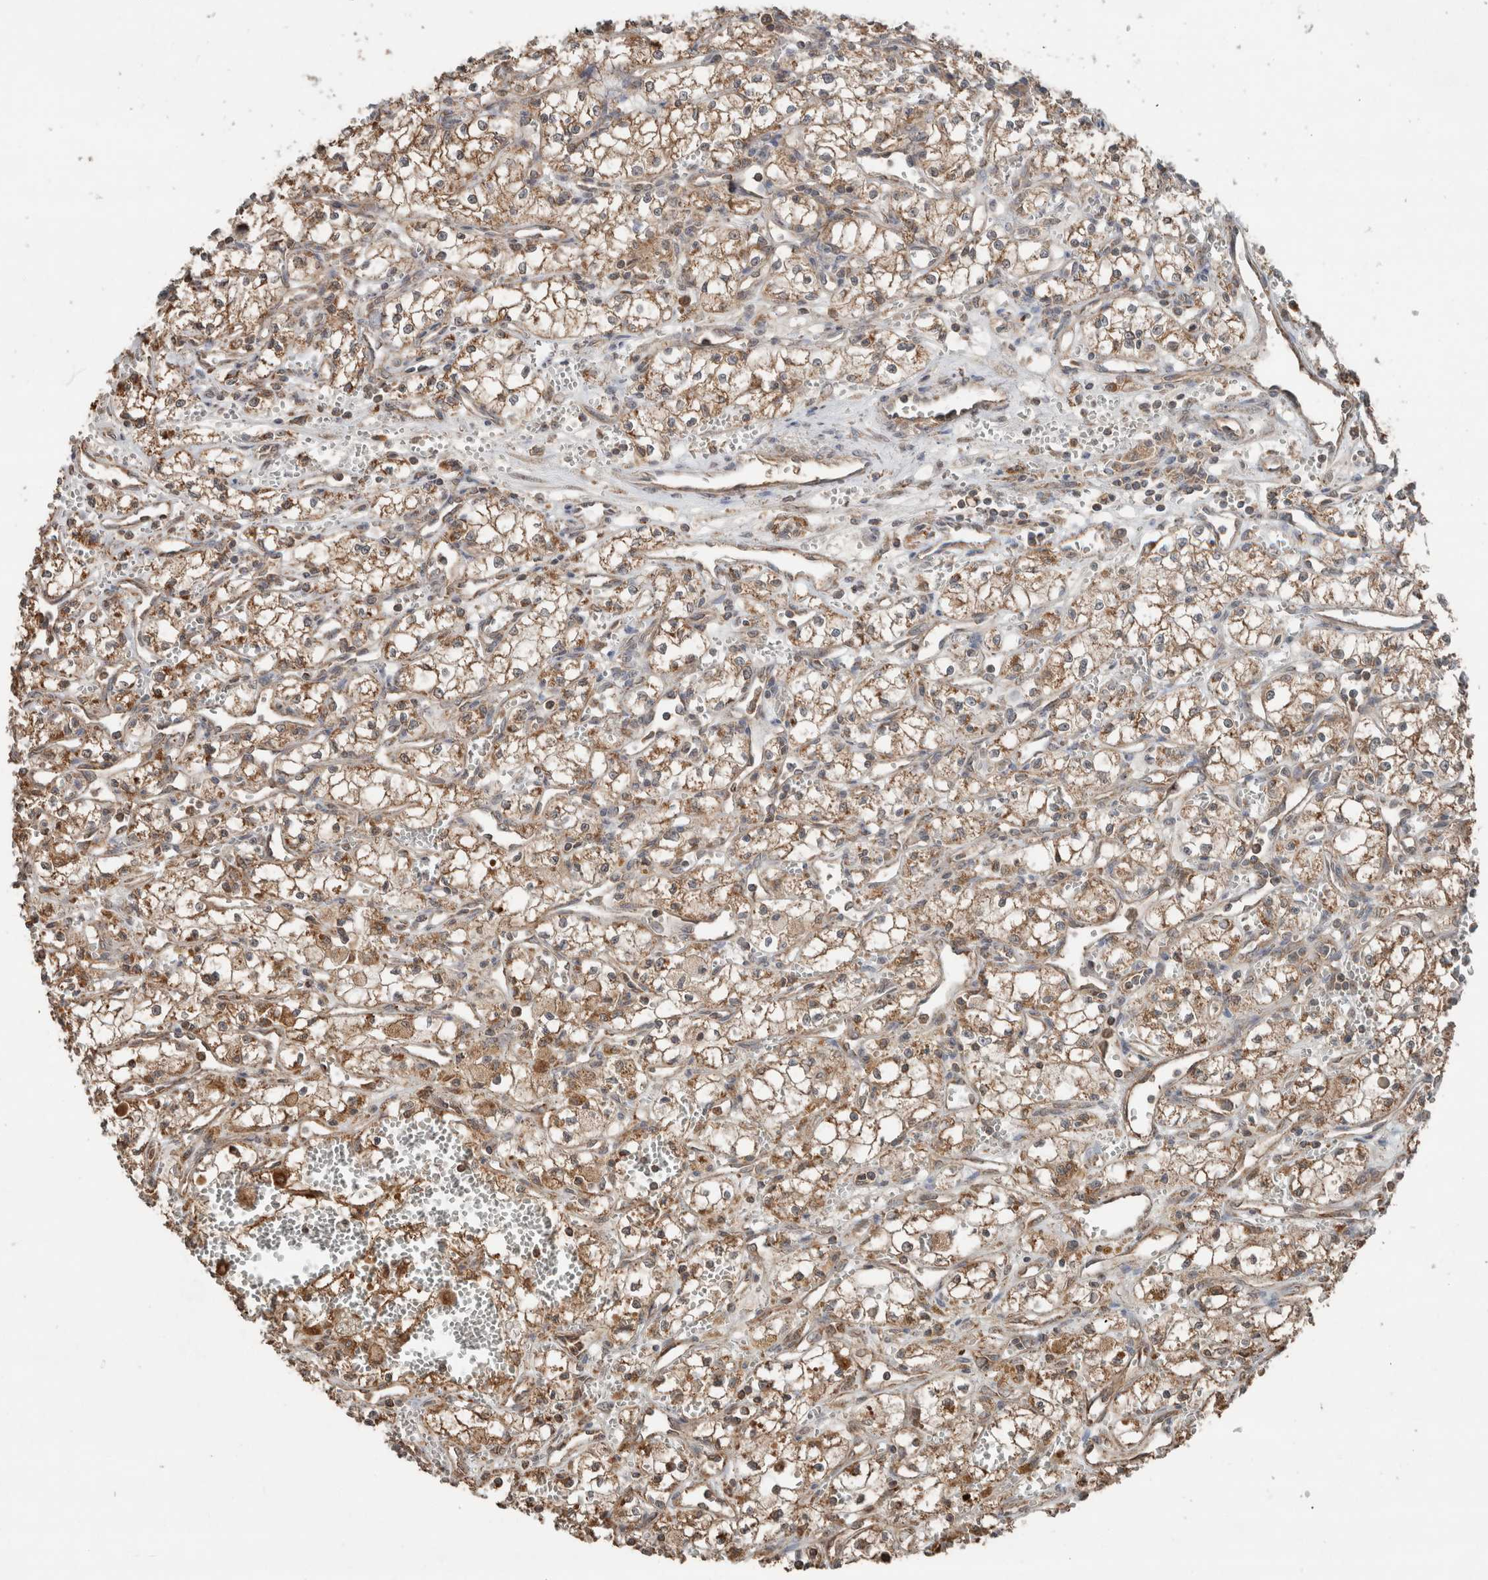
{"staining": {"intensity": "moderate", "quantity": ">75%", "location": "cytoplasmic/membranous"}, "tissue": "renal cancer", "cell_type": "Tumor cells", "image_type": "cancer", "snomed": [{"axis": "morphology", "description": "Adenocarcinoma, NOS"}, {"axis": "topography", "description": "Kidney"}], "caption": "Immunohistochemistry (IHC) staining of renal cancer (adenocarcinoma), which demonstrates medium levels of moderate cytoplasmic/membranous expression in approximately >75% of tumor cells indicating moderate cytoplasmic/membranous protein positivity. The staining was performed using DAB (brown) for protein detection and nuclei were counterstained in hematoxylin (blue).", "gene": "KLK14", "patient": {"sex": "male", "age": 59}}